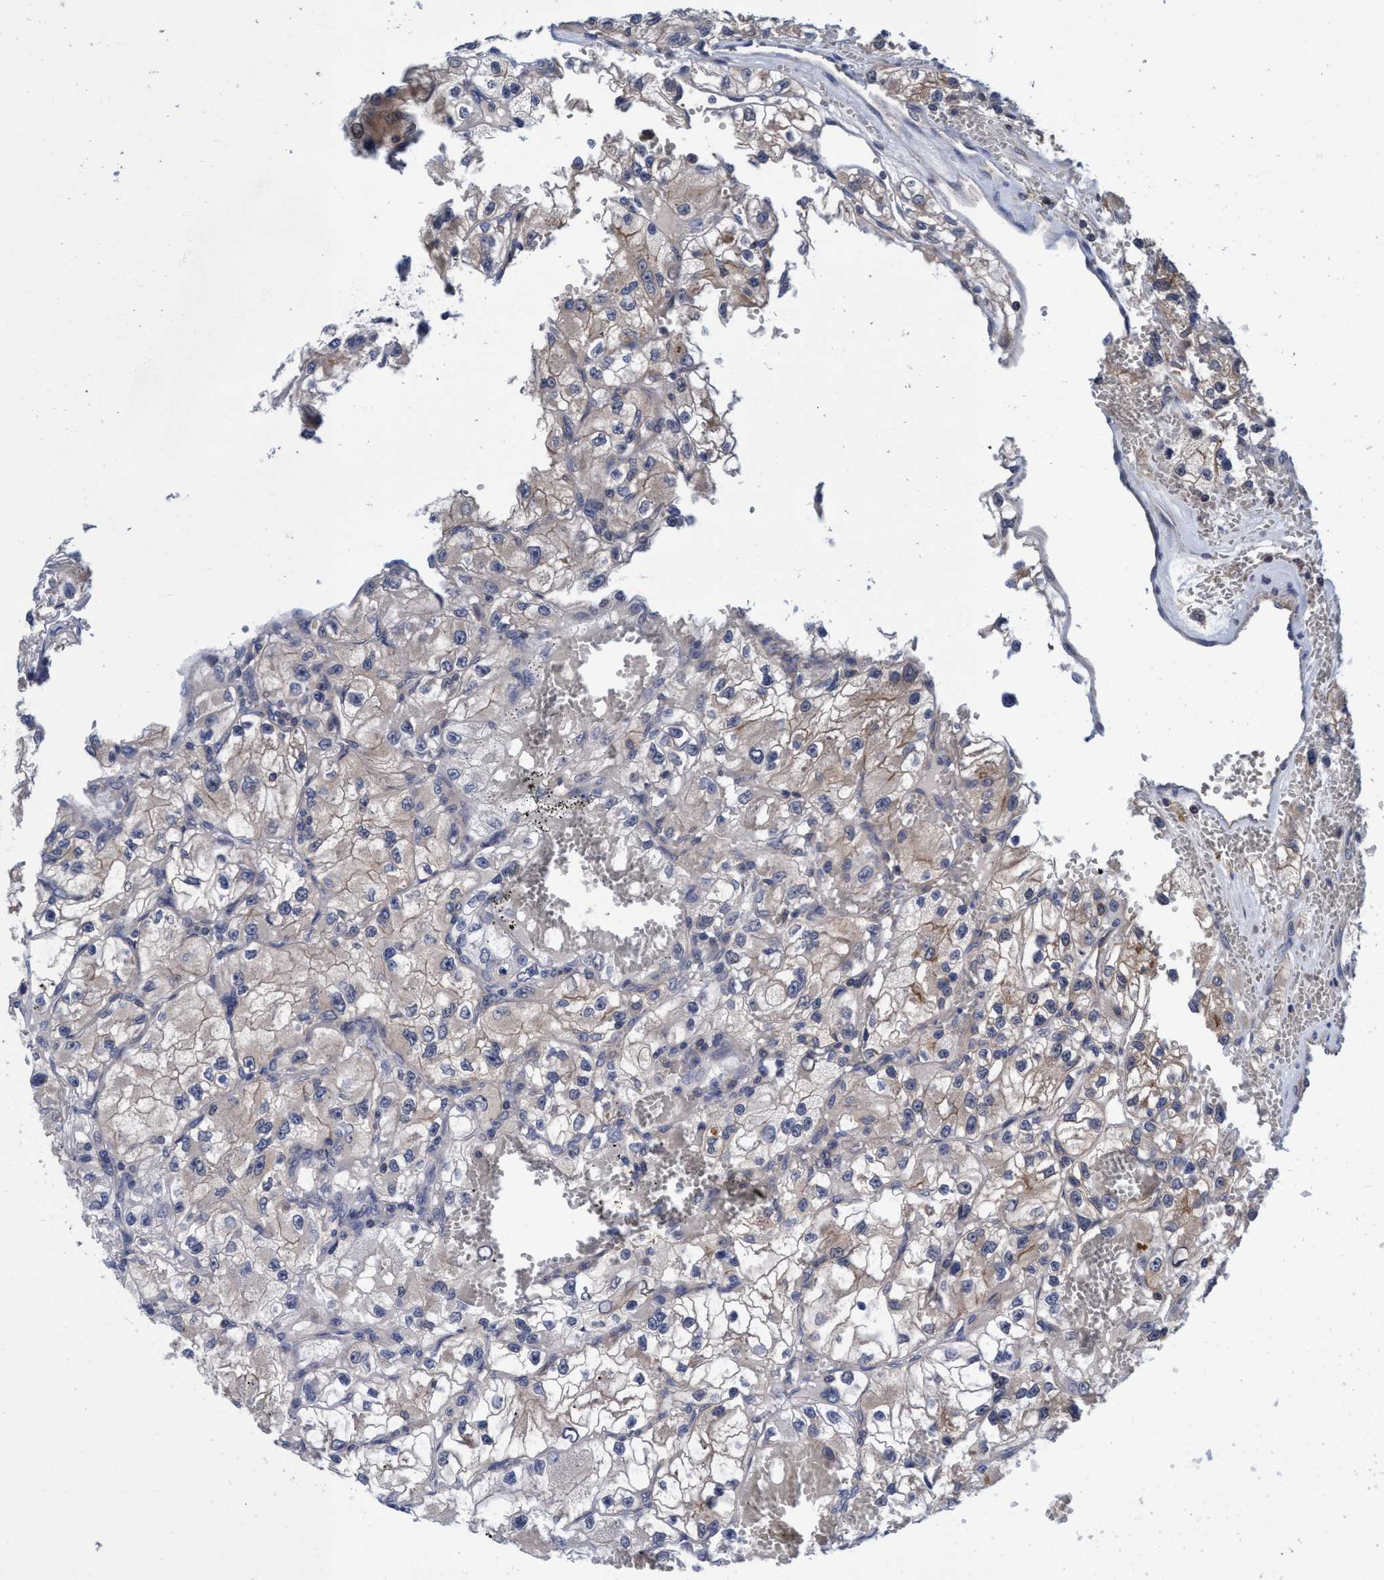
{"staining": {"intensity": "moderate", "quantity": "25%-75%", "location": "cytoplasmic/membranous"}, "tissue": "renal cancer", "cell_type": "Tumor cells", "image_type": "cancer", "snomed": [{"axis": "morphology", "description": "Adenocarcinoma, NOS"}, {"axis": "topography", "description": "Kidney"}], "caption": "Immunohistochemistry (IHC) histopathology image of renal adenocarcinoma stained for a protein (brown), which exhibits medium levels of moderate cytoplasmic/membranous expression in about 25%-75% of tumor cells.", "gene": "CALCOCO2", "patient": {"sex": "female", "age": 57}}